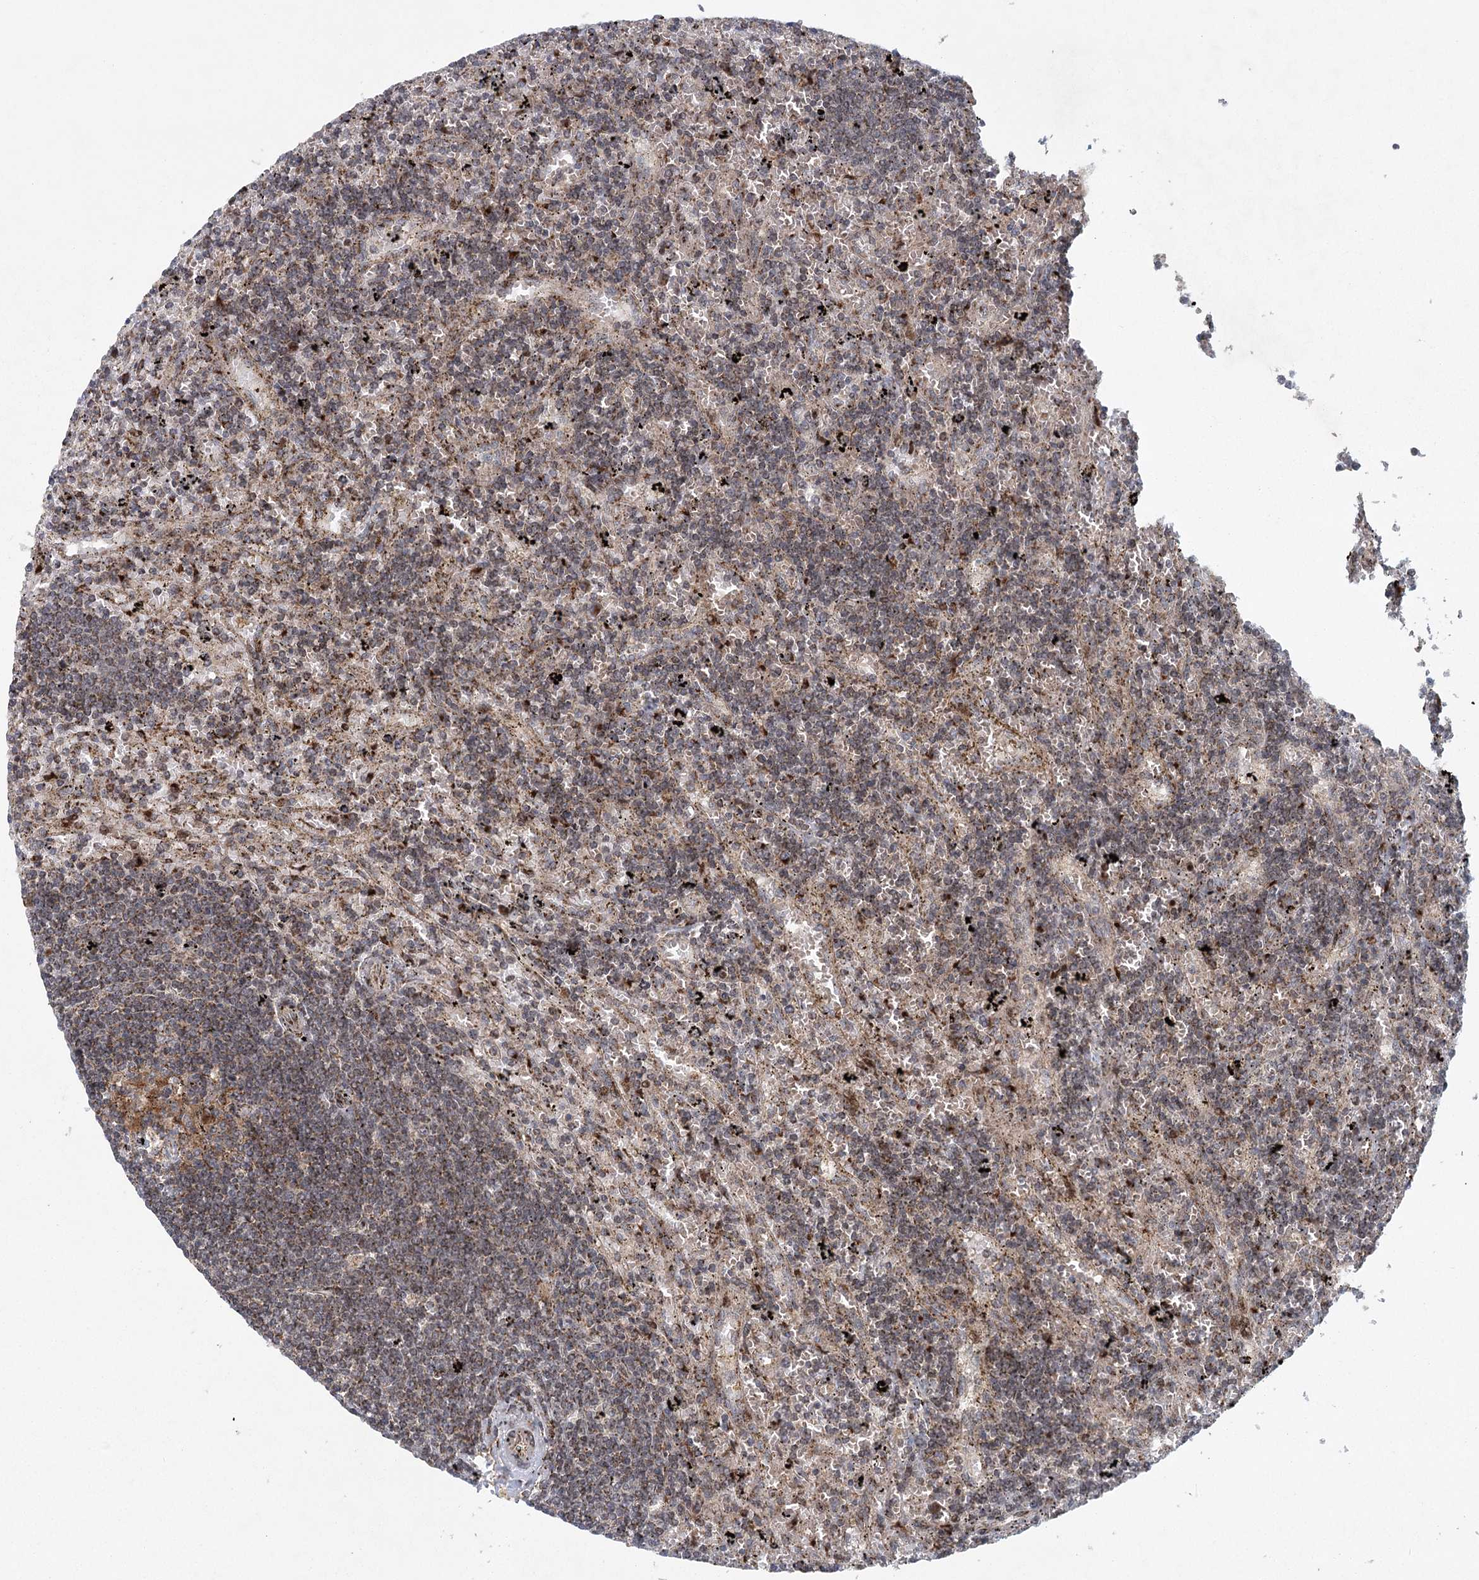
{"staining": {"intensity": "moderate", "quantity": ">75%", "location": "cytoplasmic/membranous"}, "tissue": "lymphoma", "cell_type": "Tumor cells", "image_type": "cancer", "snomed": [{"axis": "morphology", "description": "Malignant lymphoma, non-Hodgkin's type, Low grade"}, {"axis": "topography", "description": "Spleen"}], "caption": "Immunohistochemical staining of human lymphoma shows moderate cytoplasmic/membranous protein expression in about >75% of tumor cells.", "gene": "IFT46", "patient": {"sex": "male", "age": 76}}